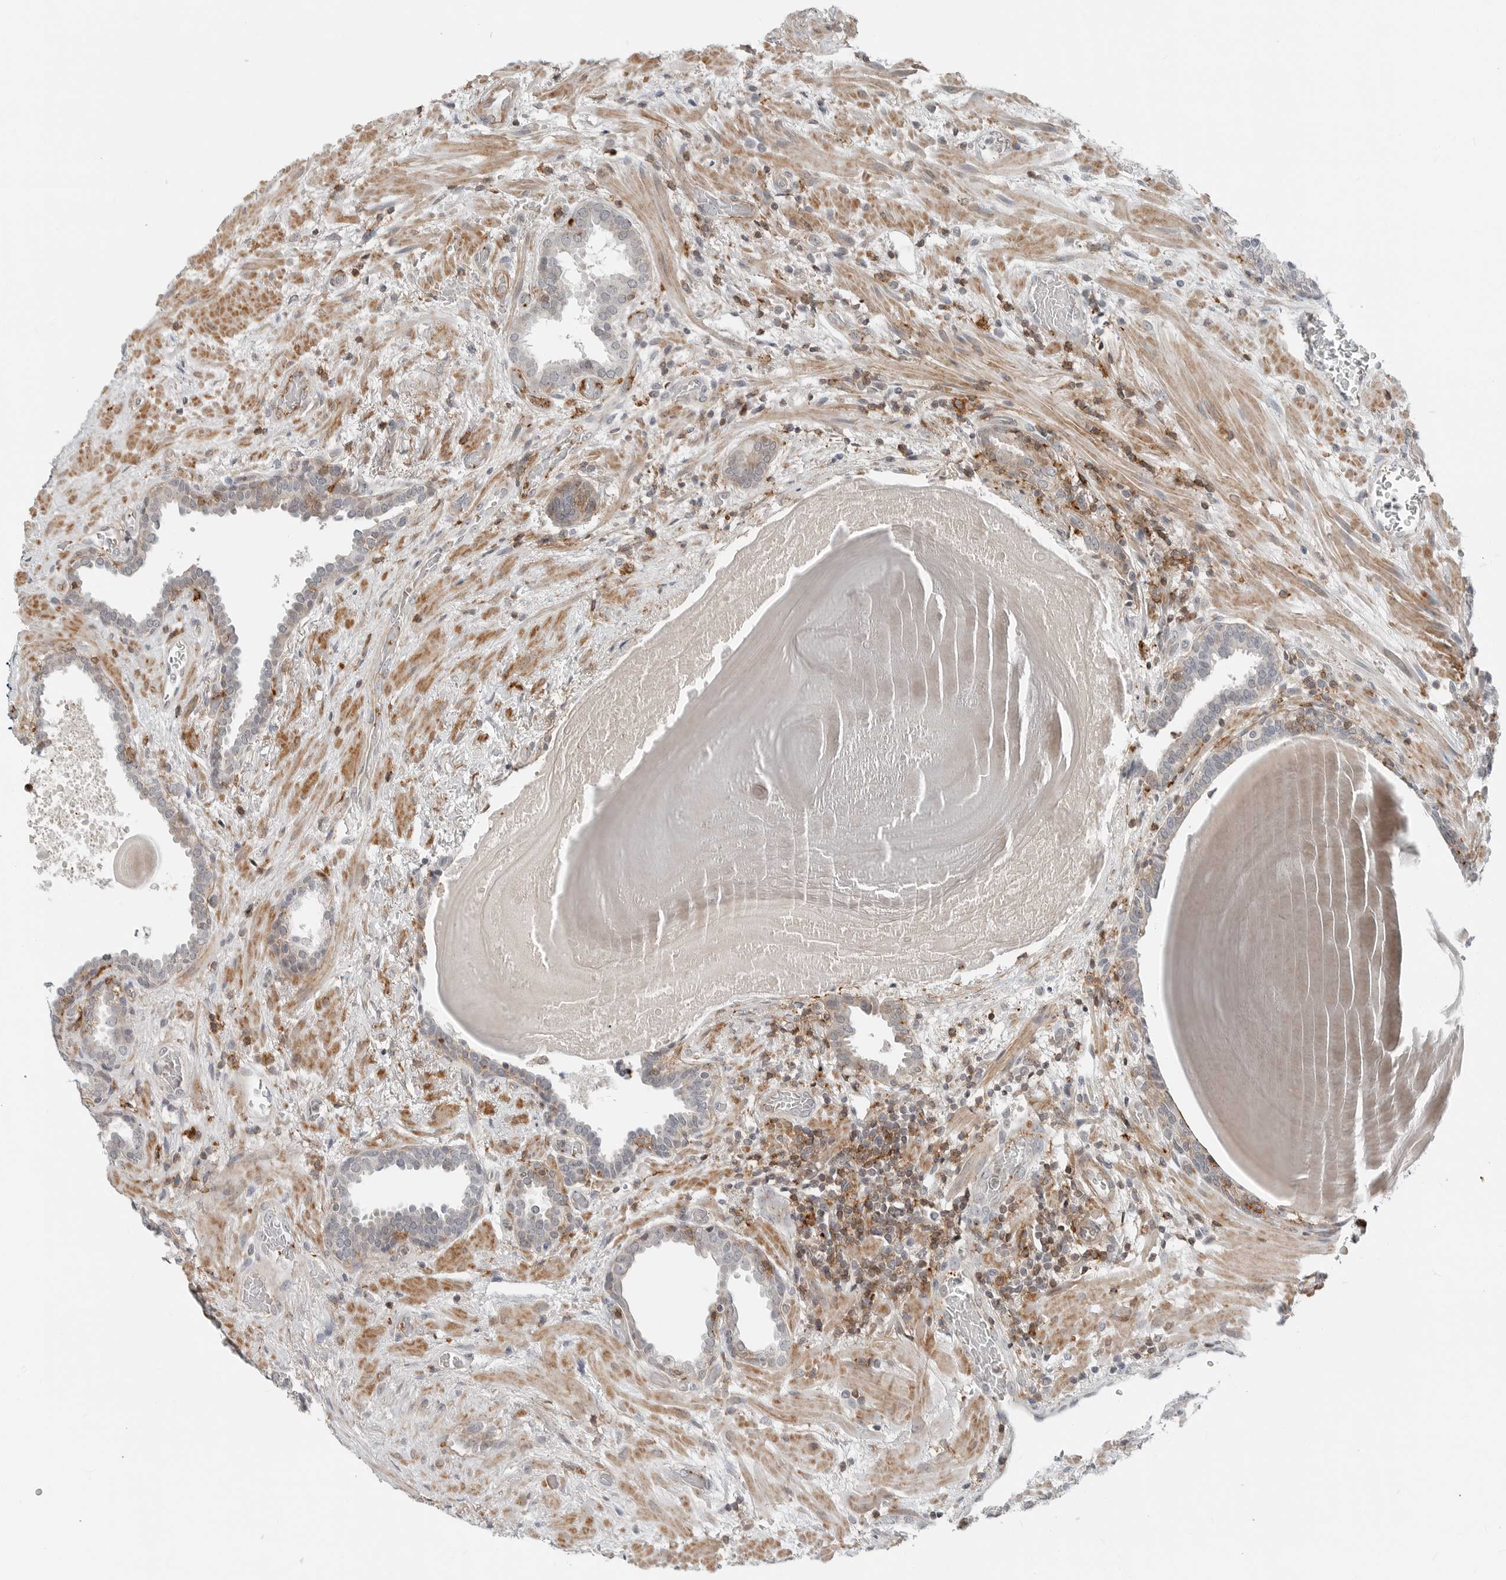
{"staining": {"intensity": "moderate", "quantity": "<25%", "location": "cytoplasmic/membranous"}, "tissue": "prostate", "cell_type": "Glandular cells", "image_type": "normal", "snomed": [{"axis": "morphology", "description": "Normal tissue, NOS"}, {"axis": "topography", "description": "Prostate"}], "caption": "Protein expression by IHC reveals moderate cytoplasmic/membranous staining in approximately <25% of glandular cells in normal prostate.", "gene": "LEFTY2", "patient": {"sex": "male", "age": 48}}